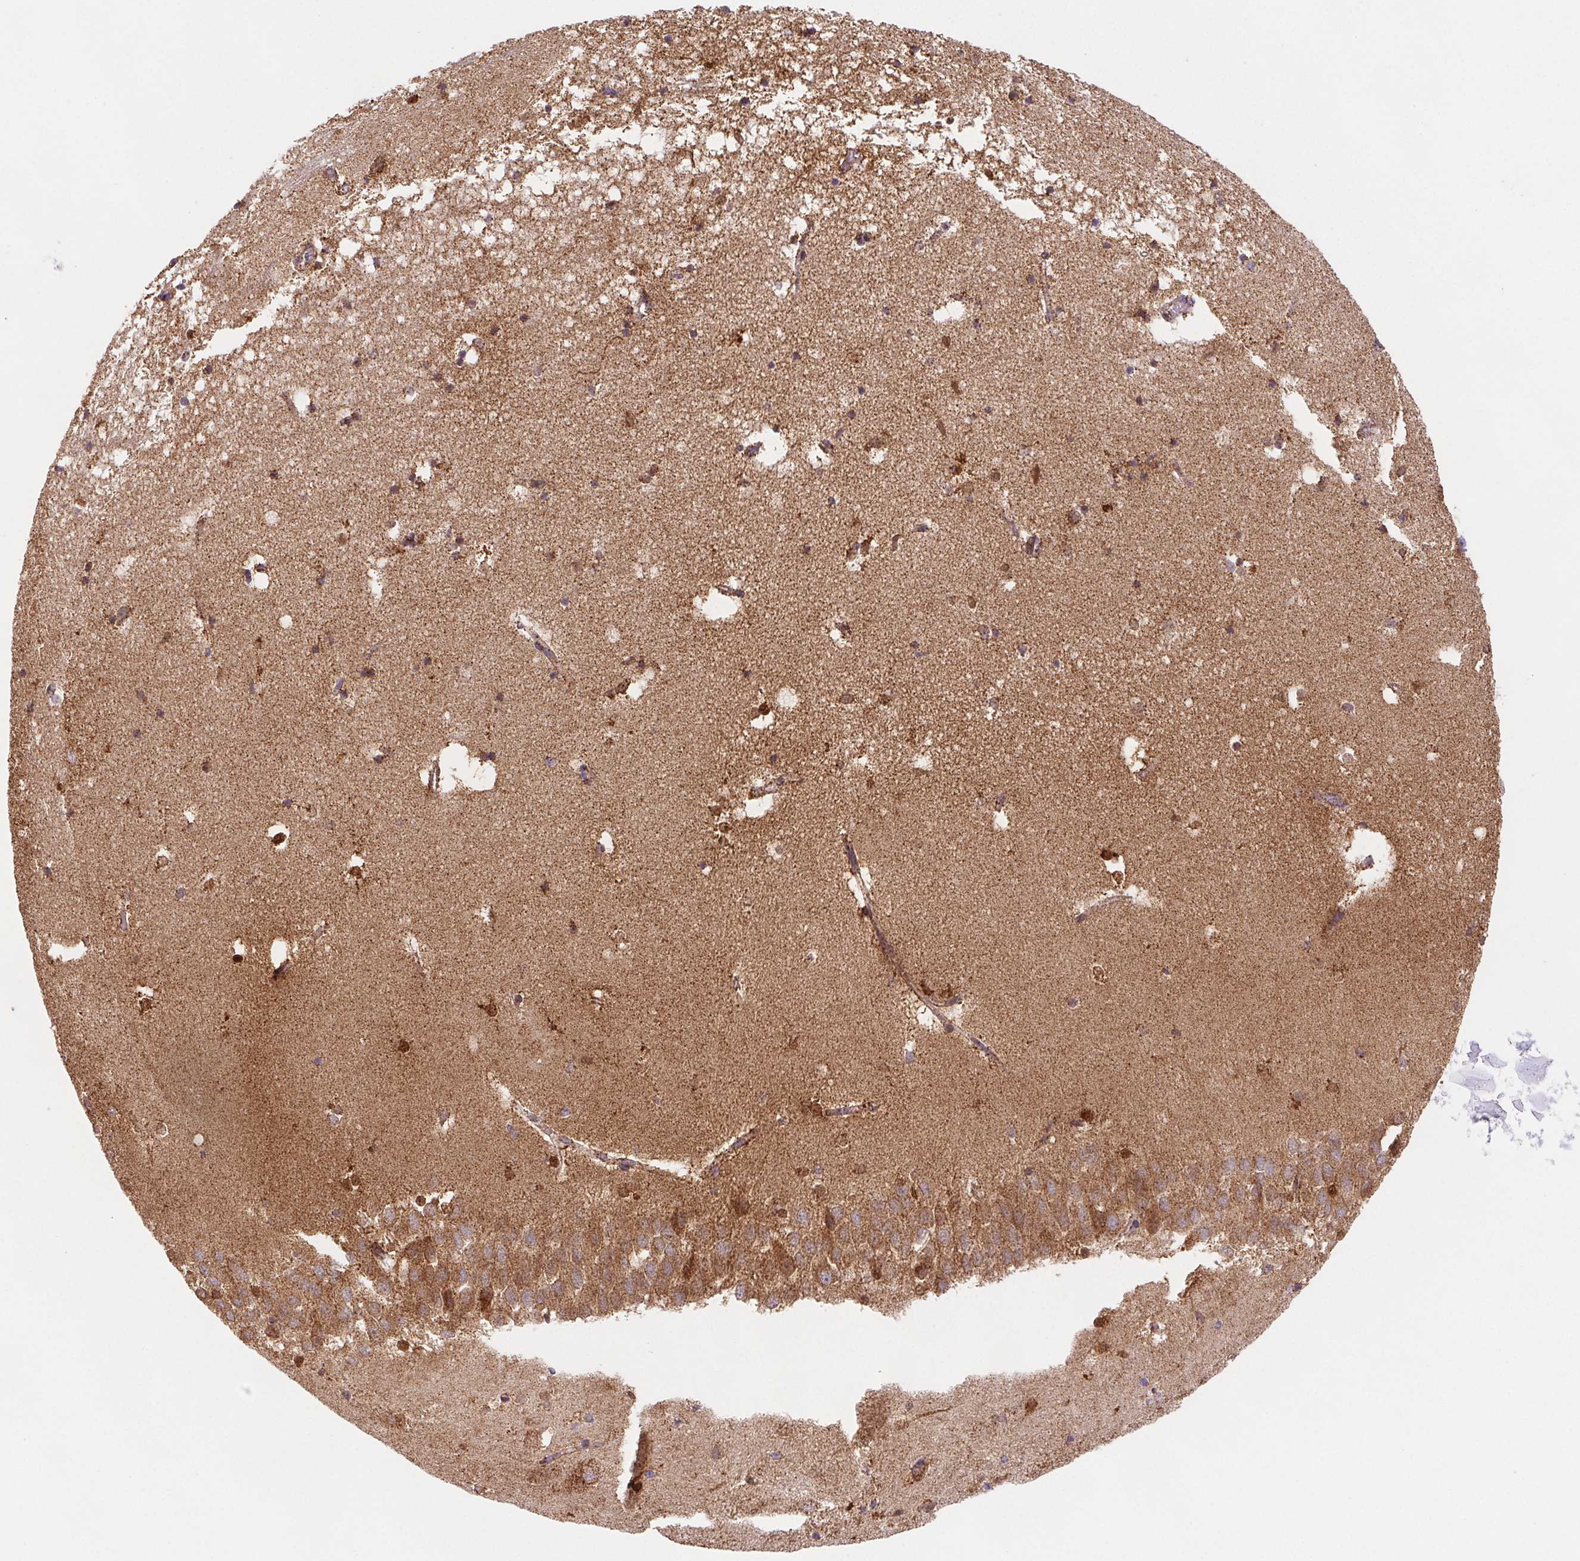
{"staining": {"intensity": "moderate", "quantity": "25%-75%", "location": "cytoplasmic/membranous"}, "tissue": "hippocampus", "cell_type": "Glial cells", "image_type": "normal", "snomed": [{"axis": "morphology", "description": "Normal tissue, NOS"}, {"axis": "topography", "description": "Hippocampus"}], "caption": "The histopathology image exhibits a brown stain indicating the presence of a protein in the cytoplasmic/membranous of glial cells in hippocampus. (DAB (3,3'-diaminobenzidine) IHC, brown staining for protein, blue staining for nuclei).", "gene": "NIPSNAP2", "patient": {"sex": "male", "age": 58}}